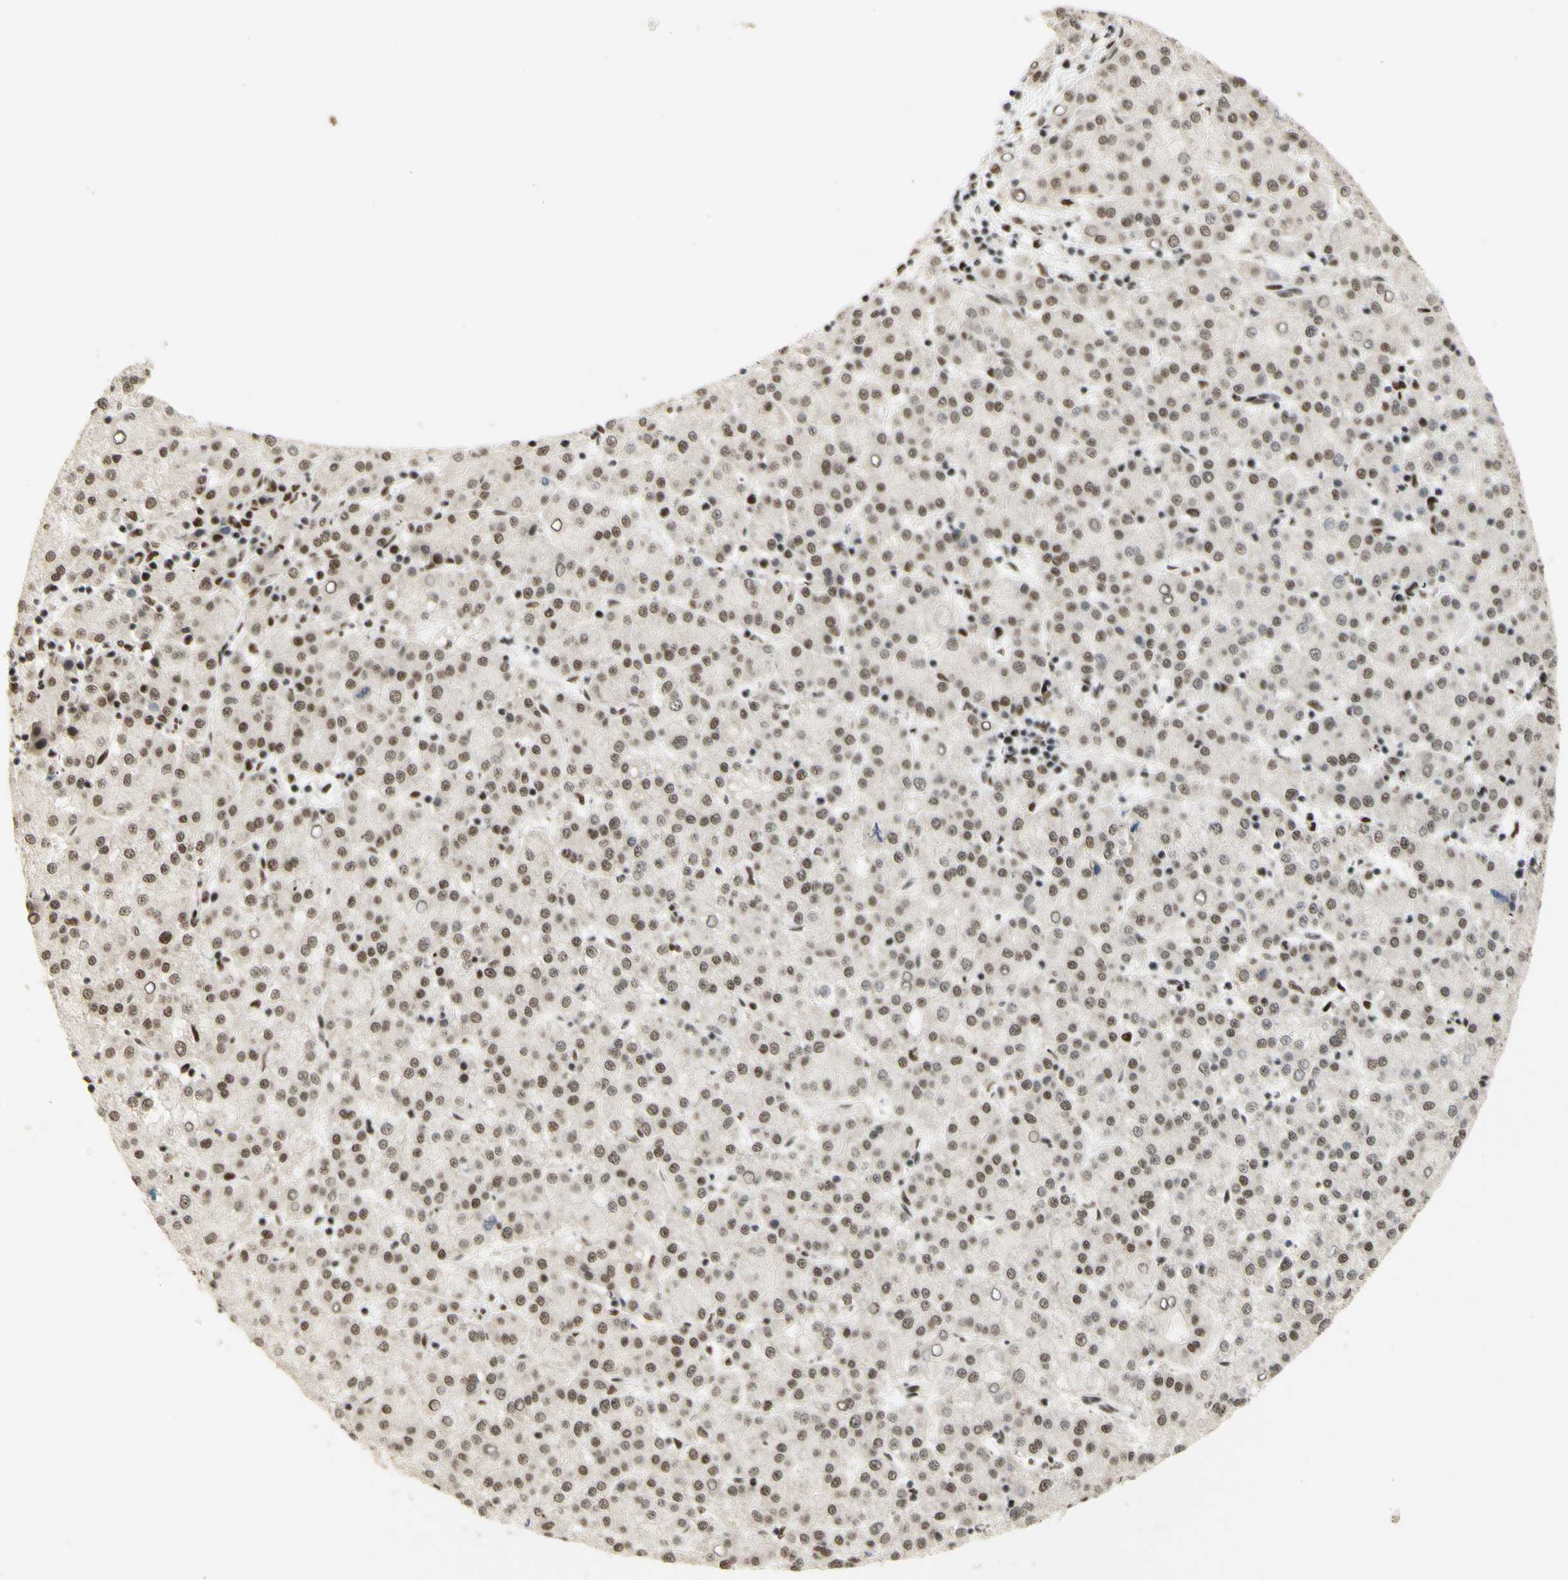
{"staining": {"intensity": "moderate", "quantity": ">75%", "location": "cytoplasmic/membranous,nuclear"}, "tissue": "liver cancer", "cell_type": "Tumor cells", "image_type": "cancer", "snomed": [{"axis": "morphology", "description": "Carcinoma, Hepatocellular, NOS"}, {"axis": "topography", "description": "Liver"}], "caption": "The micrograph exhibits immunohistochemical staining of liver cancer. There is moderate cytoplasmic/membranous and nuclear positivity is present in about >75% of tumor cells.", "gene": "DHX9", "patient": {"sex": "female", "age": 58}}